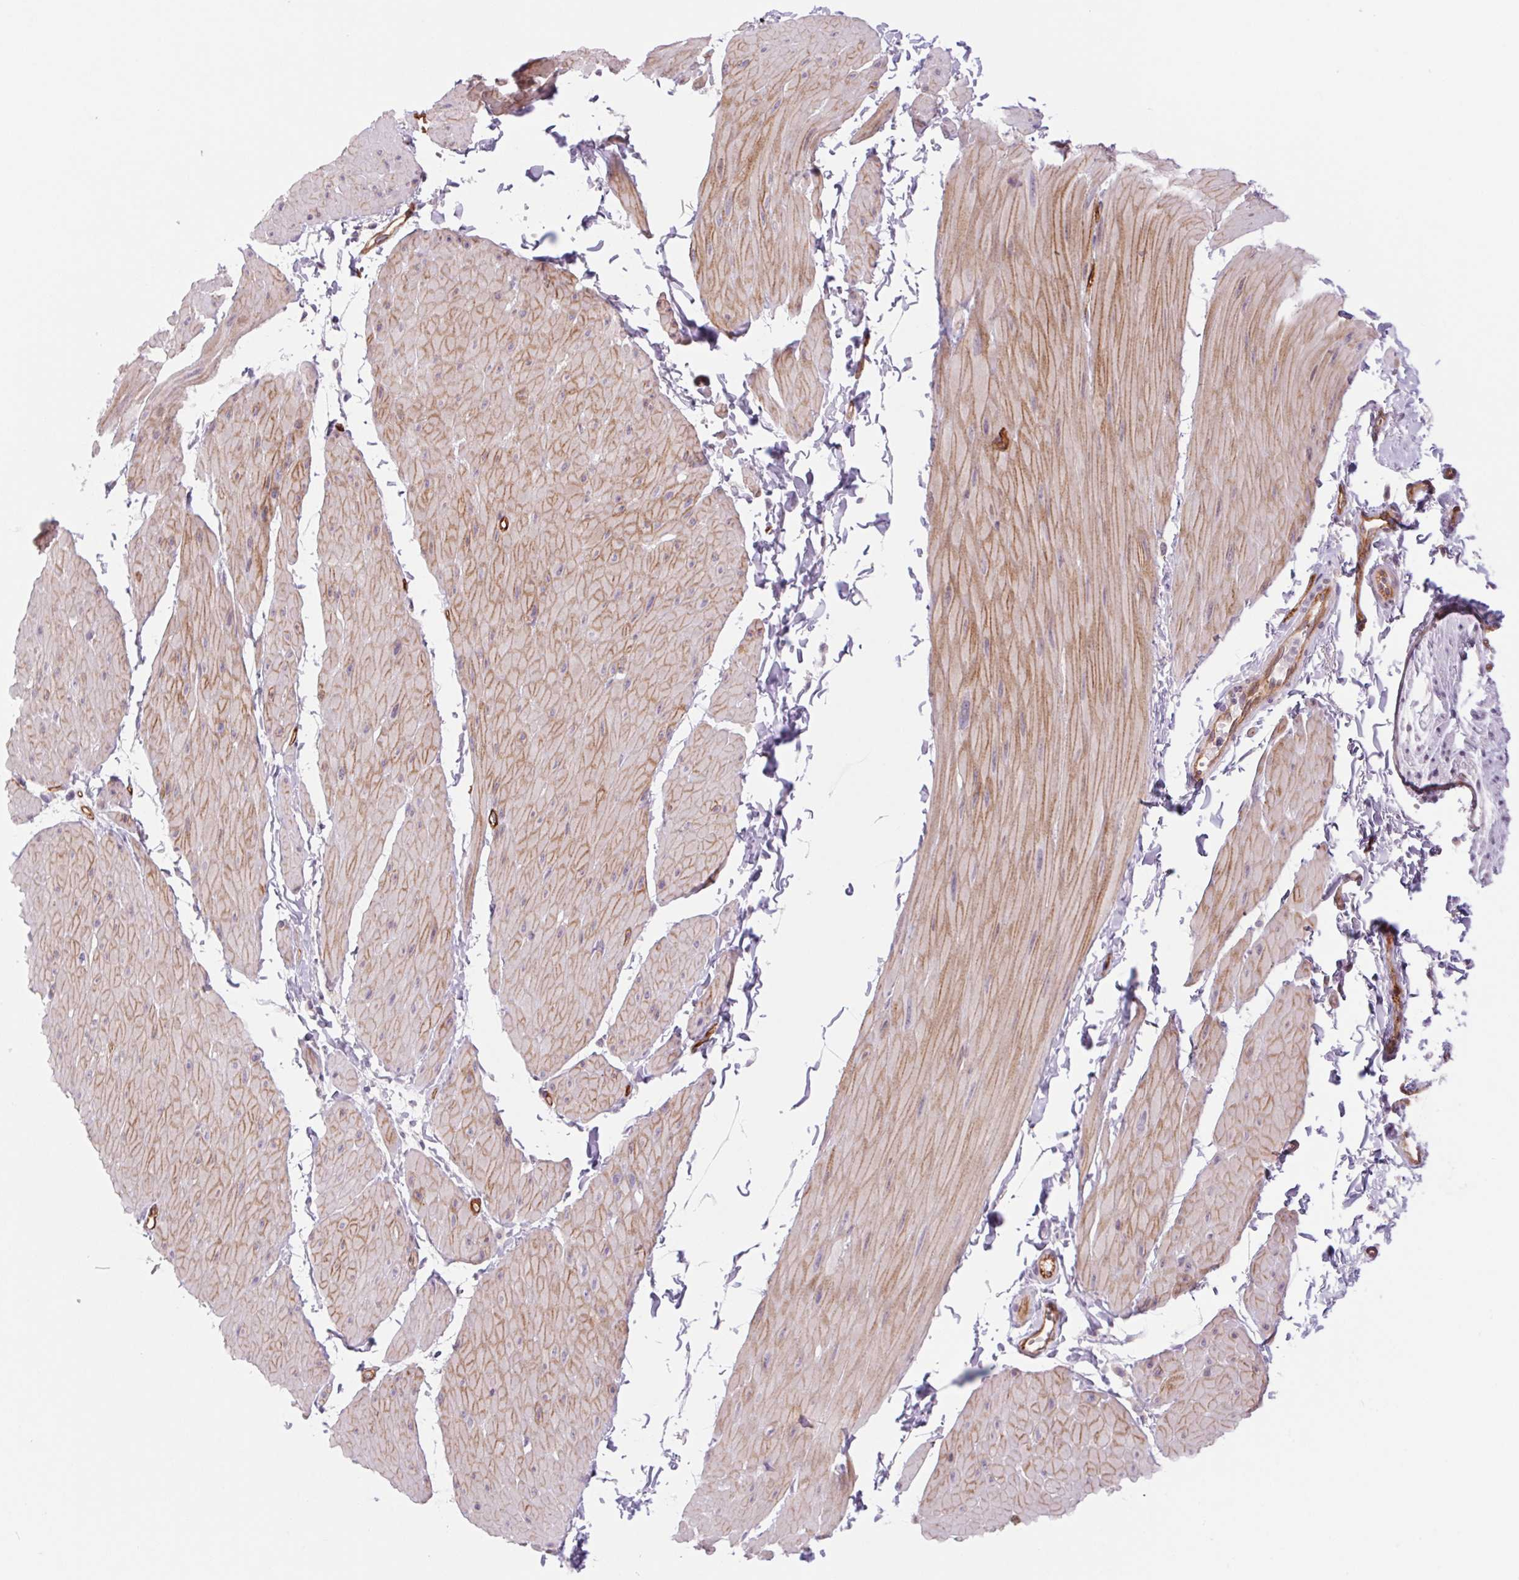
{"staining": {"intensity": "negative", "quantity": "none", "location": "none"}, "tissue": "adipose tissue", "cell_type": "Adipocytes", "image_type": "normal", "snomed": [{"axis": "morphology", "description": "Normal tissue, NOS"}, {"axis": "topography", "description": "Smooth muscle"}, {"axis": "topography", "description": "Peripheral nerve tissue"}], "caption": "The IHC photomicrograph has no significant positivity in adipocytes of adipose tissue. (Stains: DAB immunohistochemistry with hematoxylin counter stain, Microscopy: brightfield microscopy at high magnification).", "gene": "MS4A13", "patient": {"sex": "male", "age": 58}}